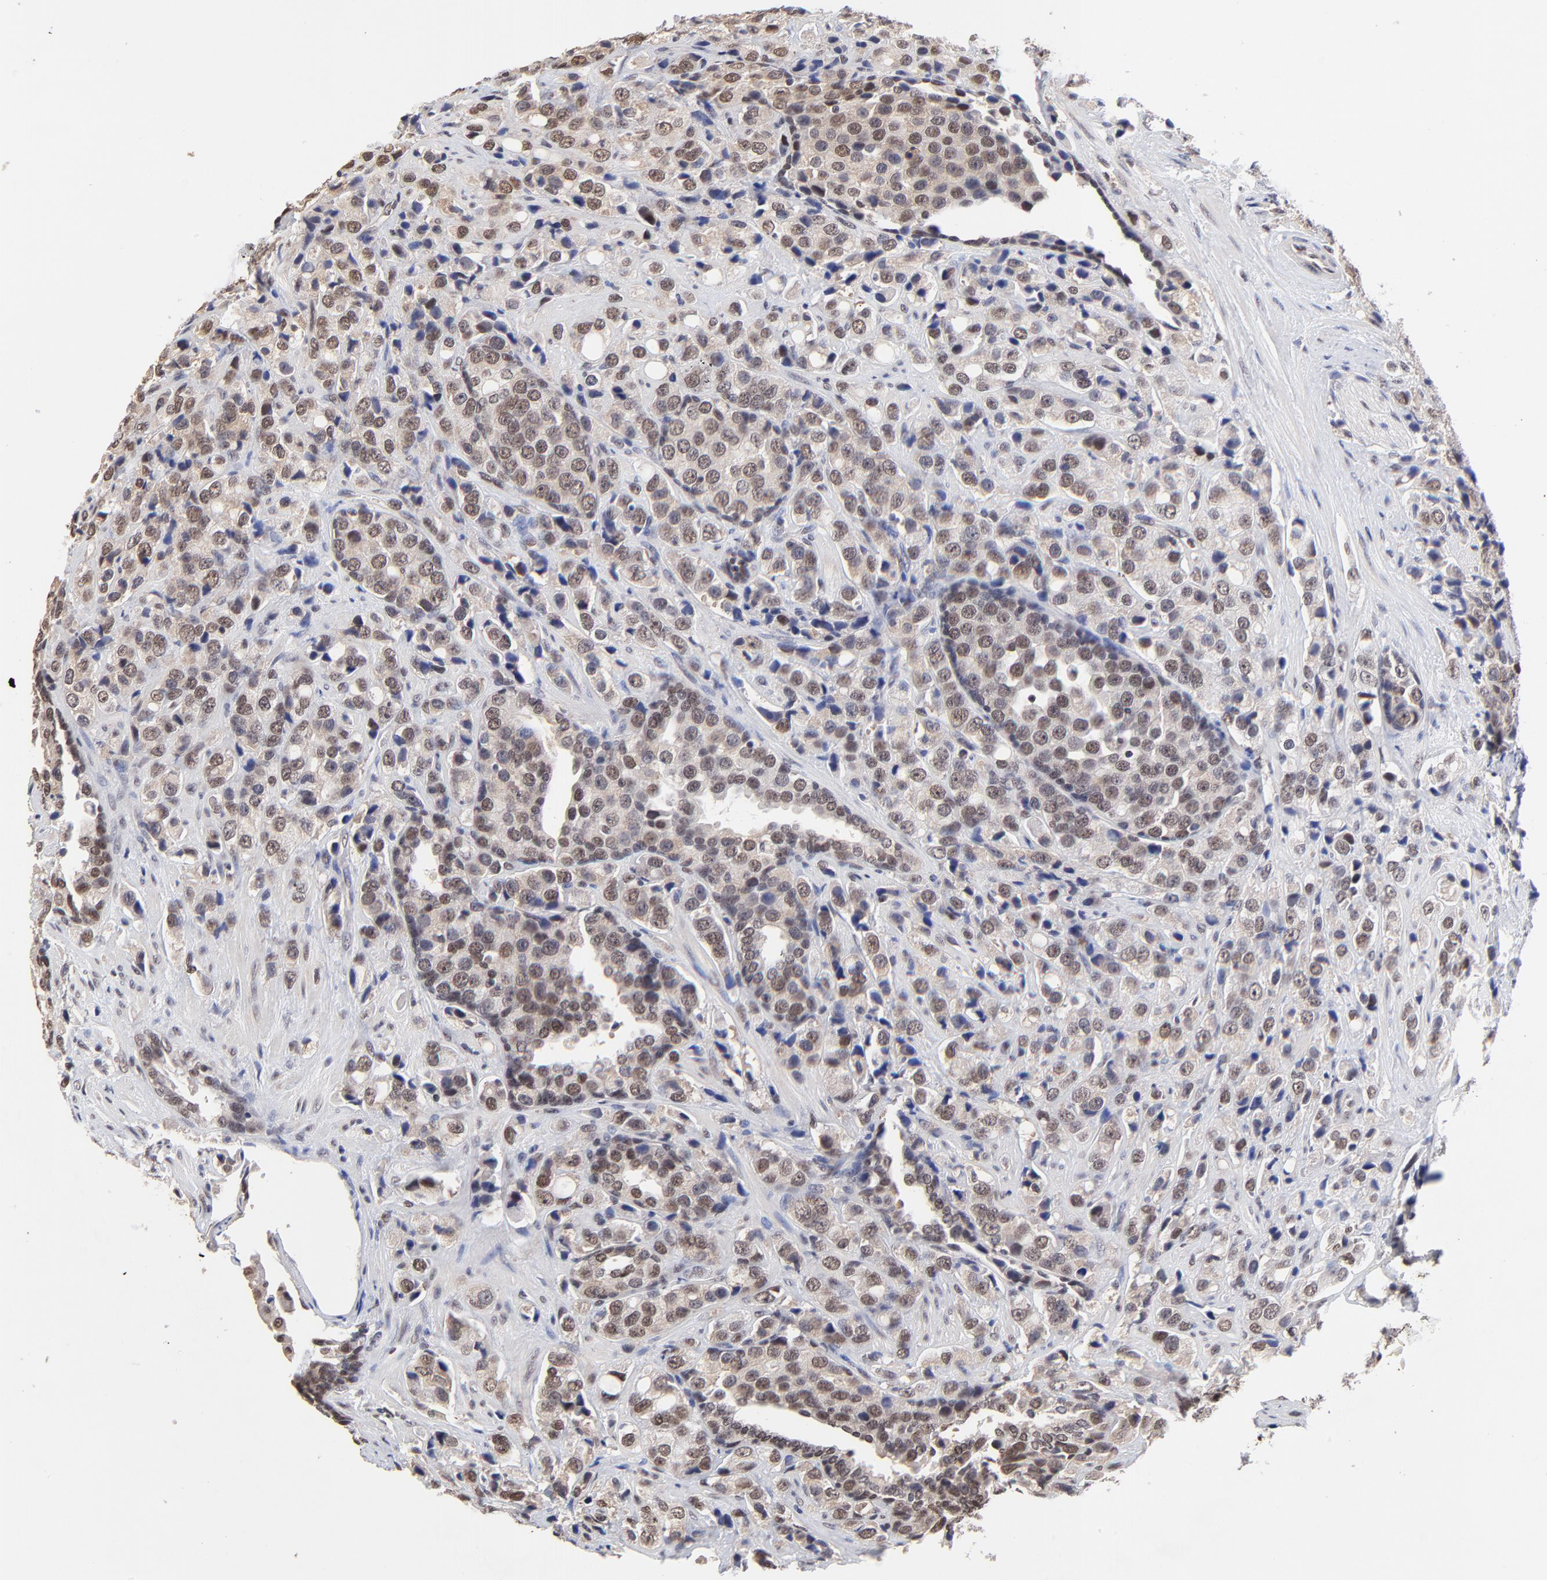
{"staining": {"intensity": "moderate", "quantity": "25%-75%", "location": "cytoplasmic/membranous,nuclear"}, "tissue": "prostate cancer", "cell_type": "Tumor cells", "image_type": "cancer", "snomed": [{"axis": "morphology", "description": "Adenocarcinoma, High grade"}, {"axis": "topography", "description": "Prostate"}], "caption": "This photomicrograph displays prostate cancer stained with IHC to label a protein in brown. The cytoplasmic/membranous and nuclear of tumor cells show moderate positivity for the protein. Nuclei are counter-stained blue.", "gene": "DSN1", "patient": {"sex": "male", "age": 70}}